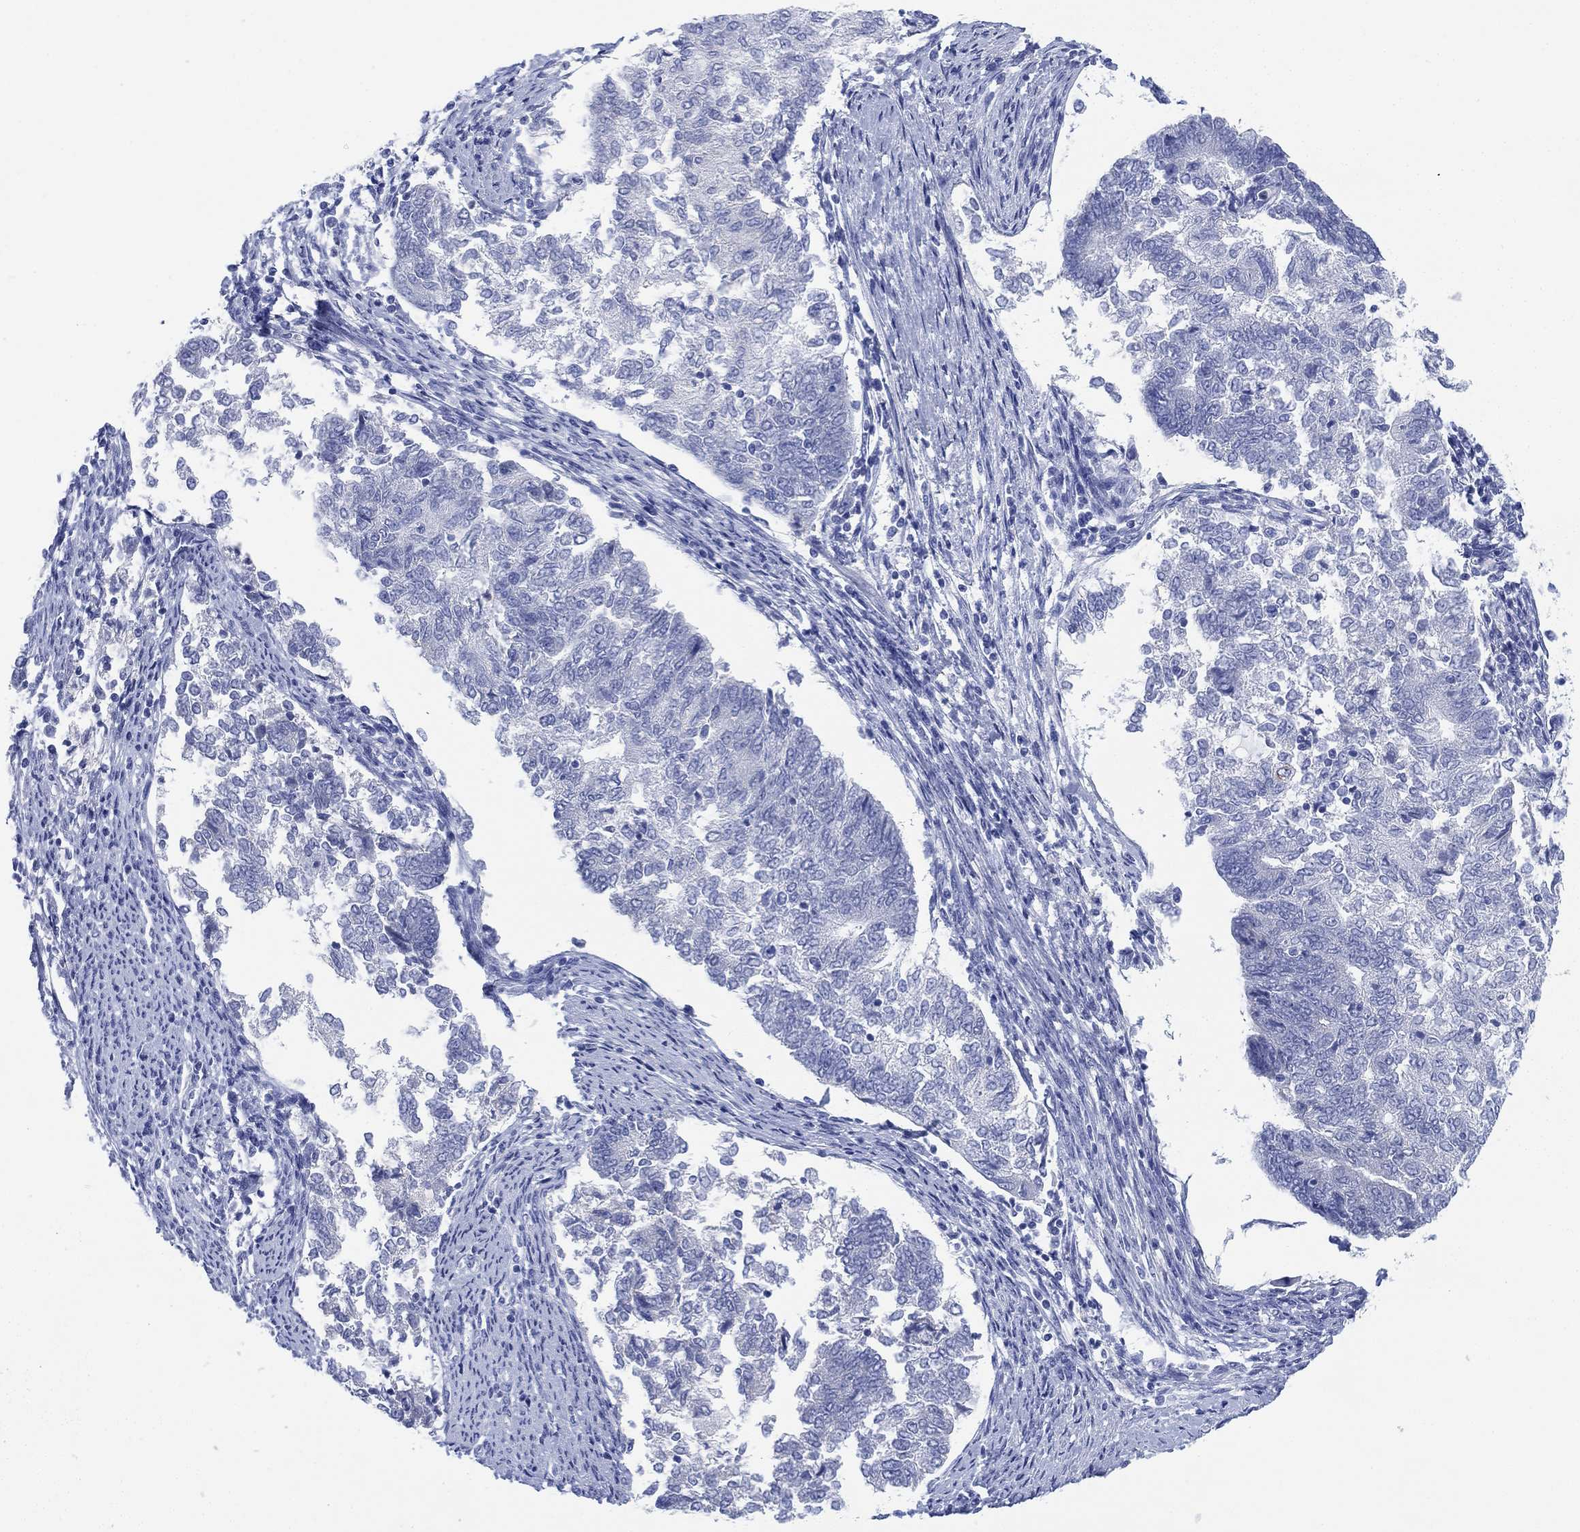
{"staining": {"intensity": "negative", "quantity": "none", "location": "none"}, "tissue": "endometrial cancer", "cell_type": "Tumor cells", "image_type": "cancer", "snomed": [{"axis": "morphology", "description": "Adenocarcinoma, NOS"}, {"axis": "topography", "description": "Endometrium"}], "caption": "There is no significant positivity in tumor cells of endometrial cancer (adenocarcinoma). (DAB (3,3'-diaminobenzidine) immunohistochemistry visualized using brightfield microscopy, high magnification).", "gene": "SLC9C2", "patient": {"sex": "female", "age": 65}}